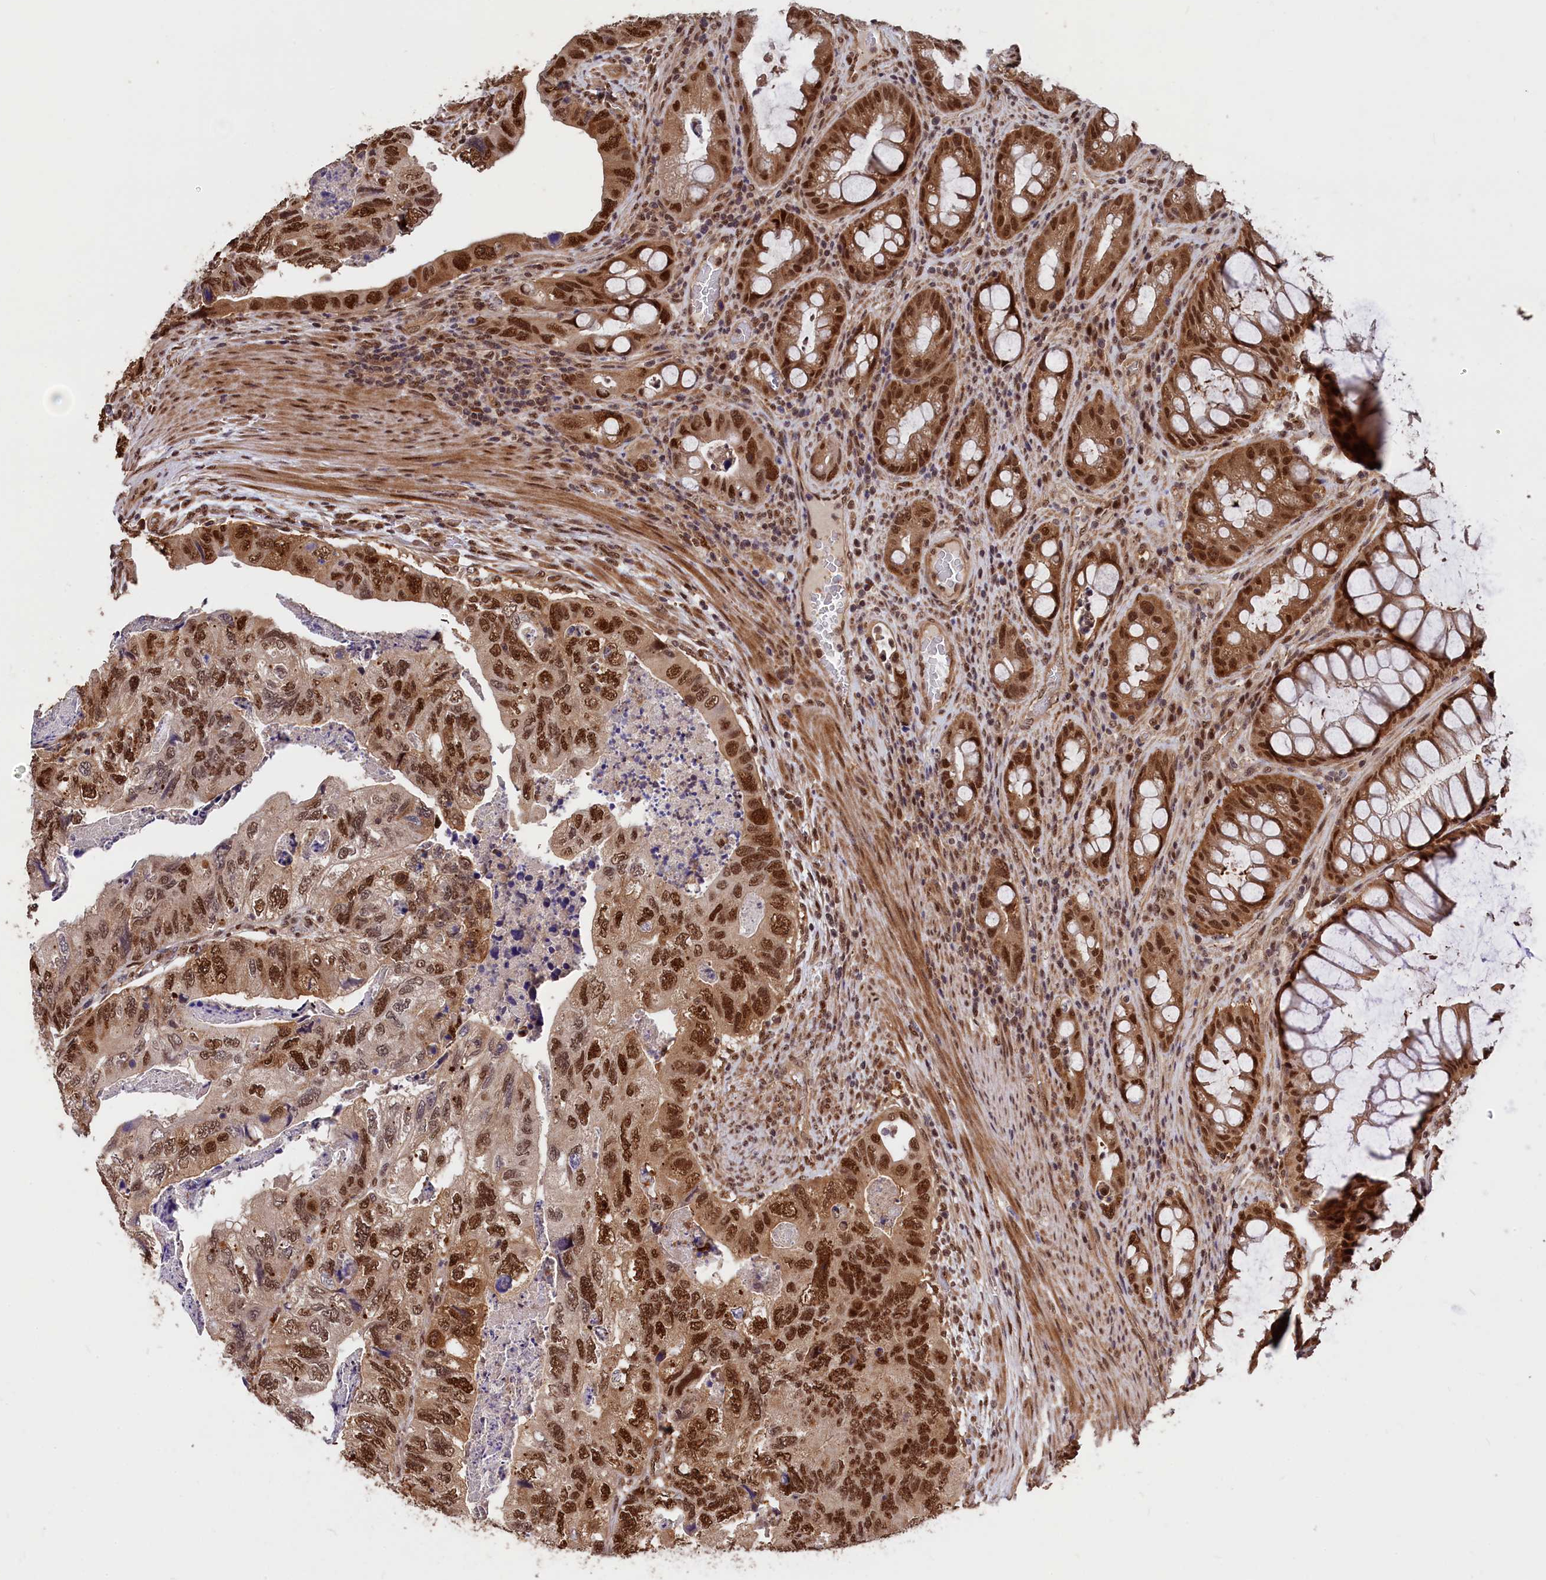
{"staining": {"intensity": "strong", "quantity": ">75%", "location": "nuclear"}, "tissue": "colorectal cancer", "cell_type": "Tumor cells", "image_type": "cancer", "snomed": [{"axis": "morphology", "description": "Adenocarcinoma, NOS"}, {"axis": "topography", "description": "Rectum"}], "caption": "Colorectal adenocarcinoma stained with immunohistochemistry (IHC) exhibits strong nuclear staining in approximately >75% of tumor cells.", "gene": "ADRM1", "patient": {"sex": "male", "age": 63}}